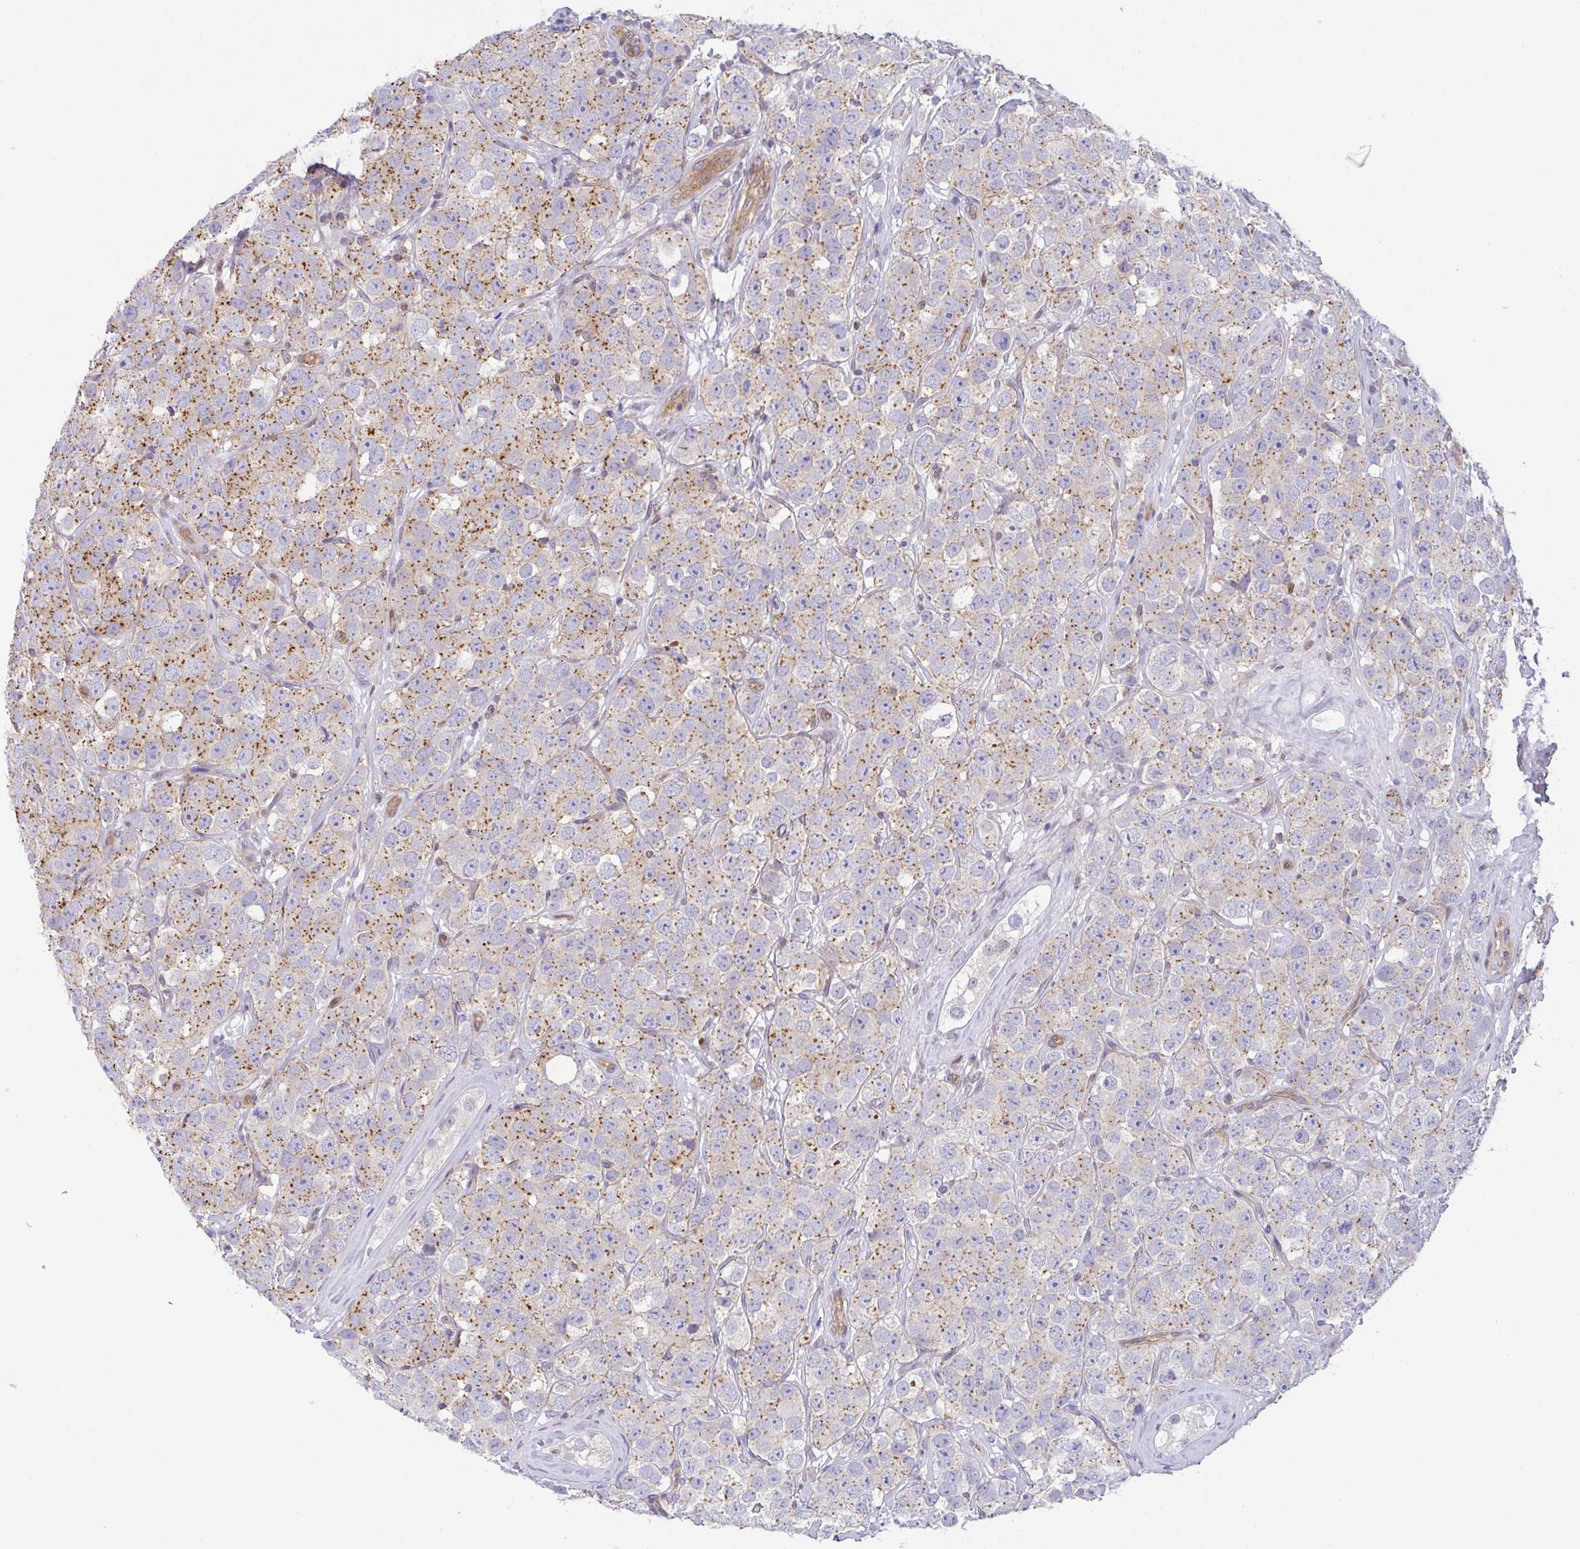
{"staining": {"intensity": "moderate", "quantity": "25%-75%", "location": "cytoplasmic/membranous"}, "tissue": "testis cancer", "cell_type": "Tumor cells", "image_type": "cancer", "snomed": [{"axis": "morphology", "description": "Seminoma, NOS"}, {"axis": "topography", "description": "Testis"}], "caption": "Human seminoma (testis) stained with a protein marker exhibits moderate staining in tumor cells.", "gene": "ZBED3", "patient": {"sex": "male", "age": 28}}